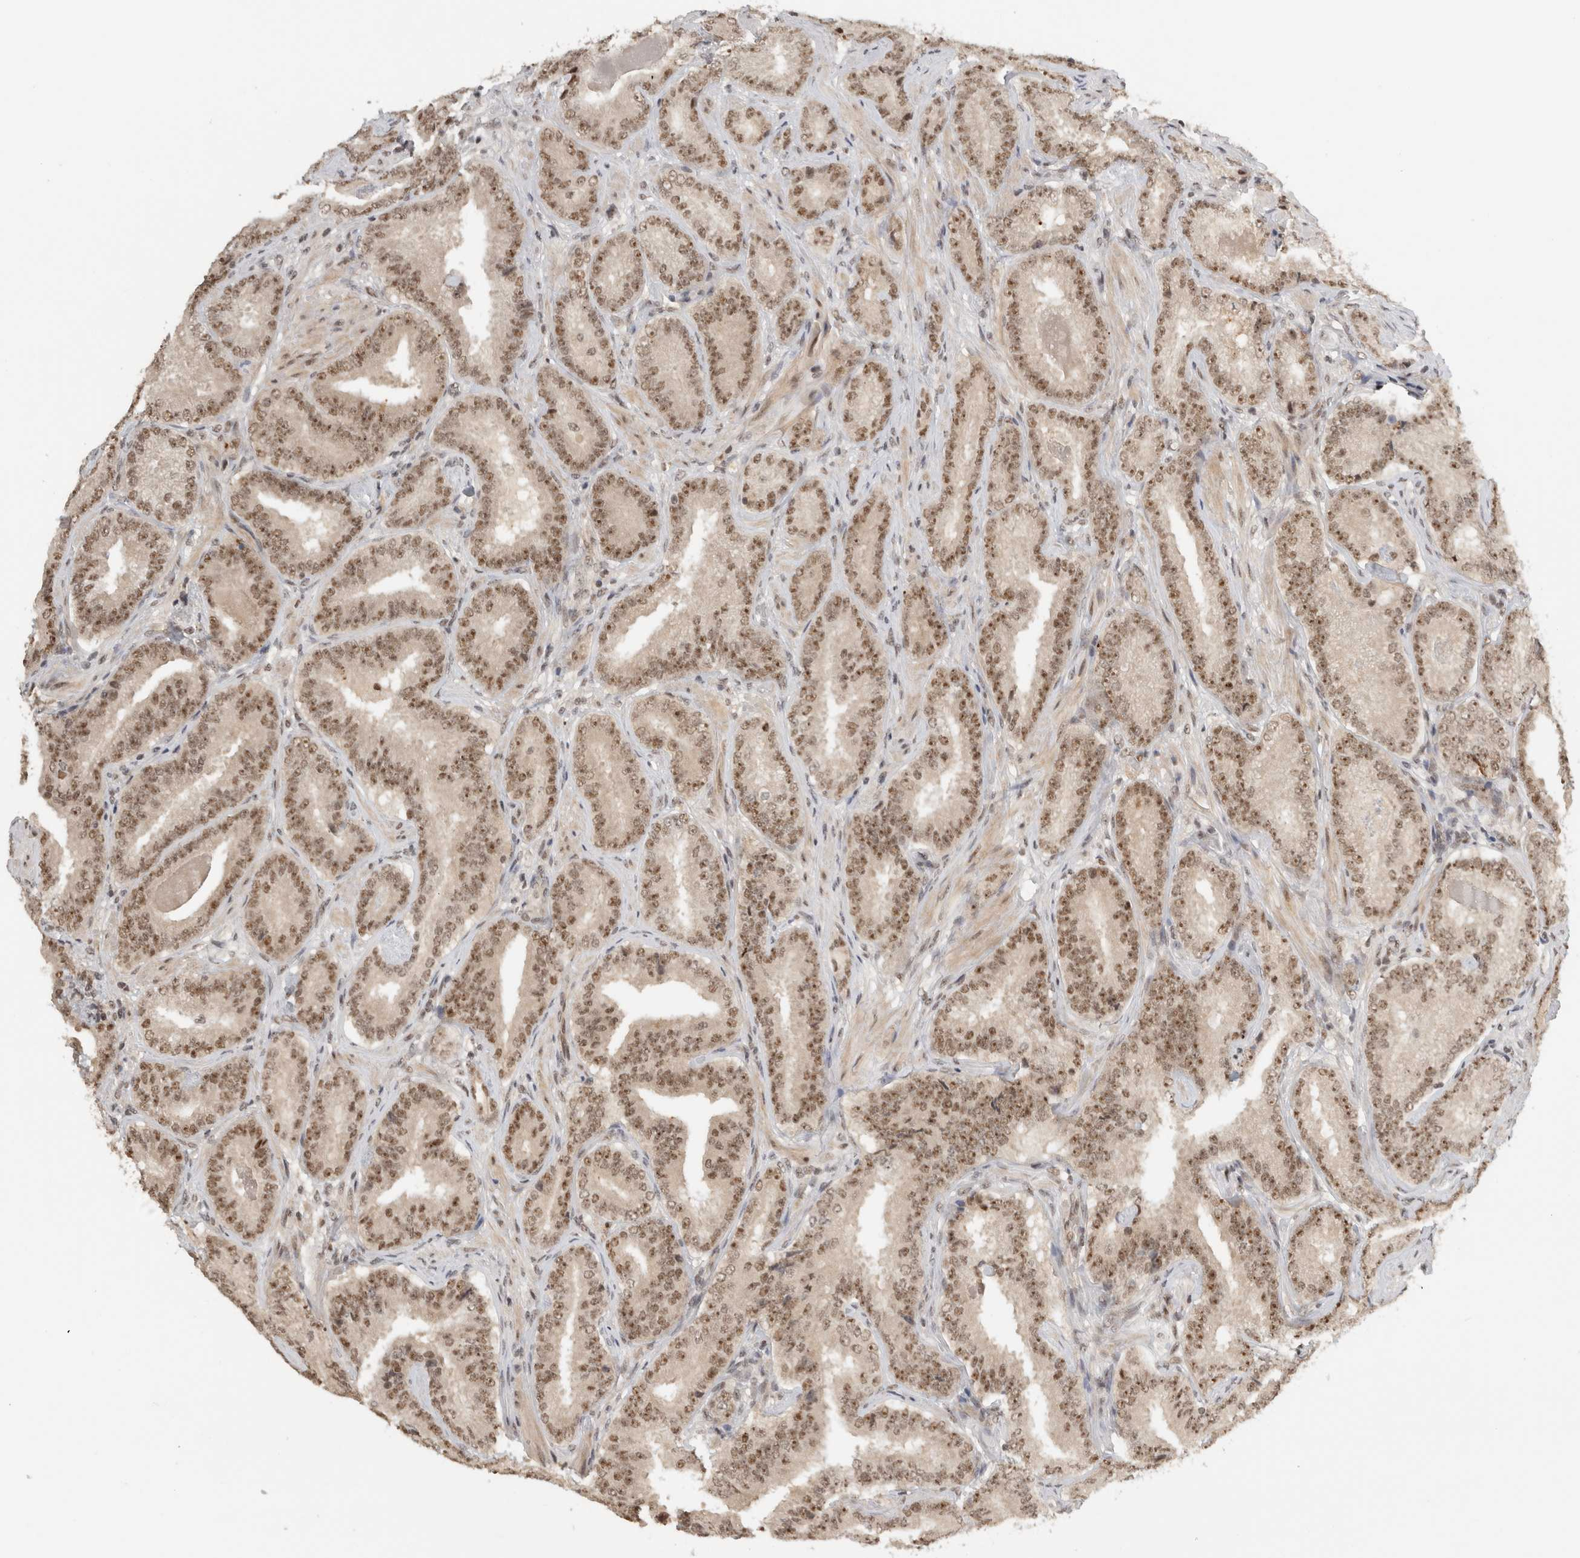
{"staining": {"intensity": "moderate", "quantity": ">75%", "location": "nuclear"}, "tissue": "prostate cancer", "cell_type": "Tumor cells", "image_type": "cancer", "snomed": [{"axis": "morphology", "description": "Adenocarcinoma, Low grade"}, {"axis": "topography", "description": "Prostate"}], "caption": "High-power microscopy captured an immunohistochemistry (IHC) histopathology image of prostate cancer, revealing moderate nuclear staining in about >75% of tumor cells. Nuclei are stained in blue.", "gene": "EBNA1BP2", "patient": {"sex": "male", "age": 51}}